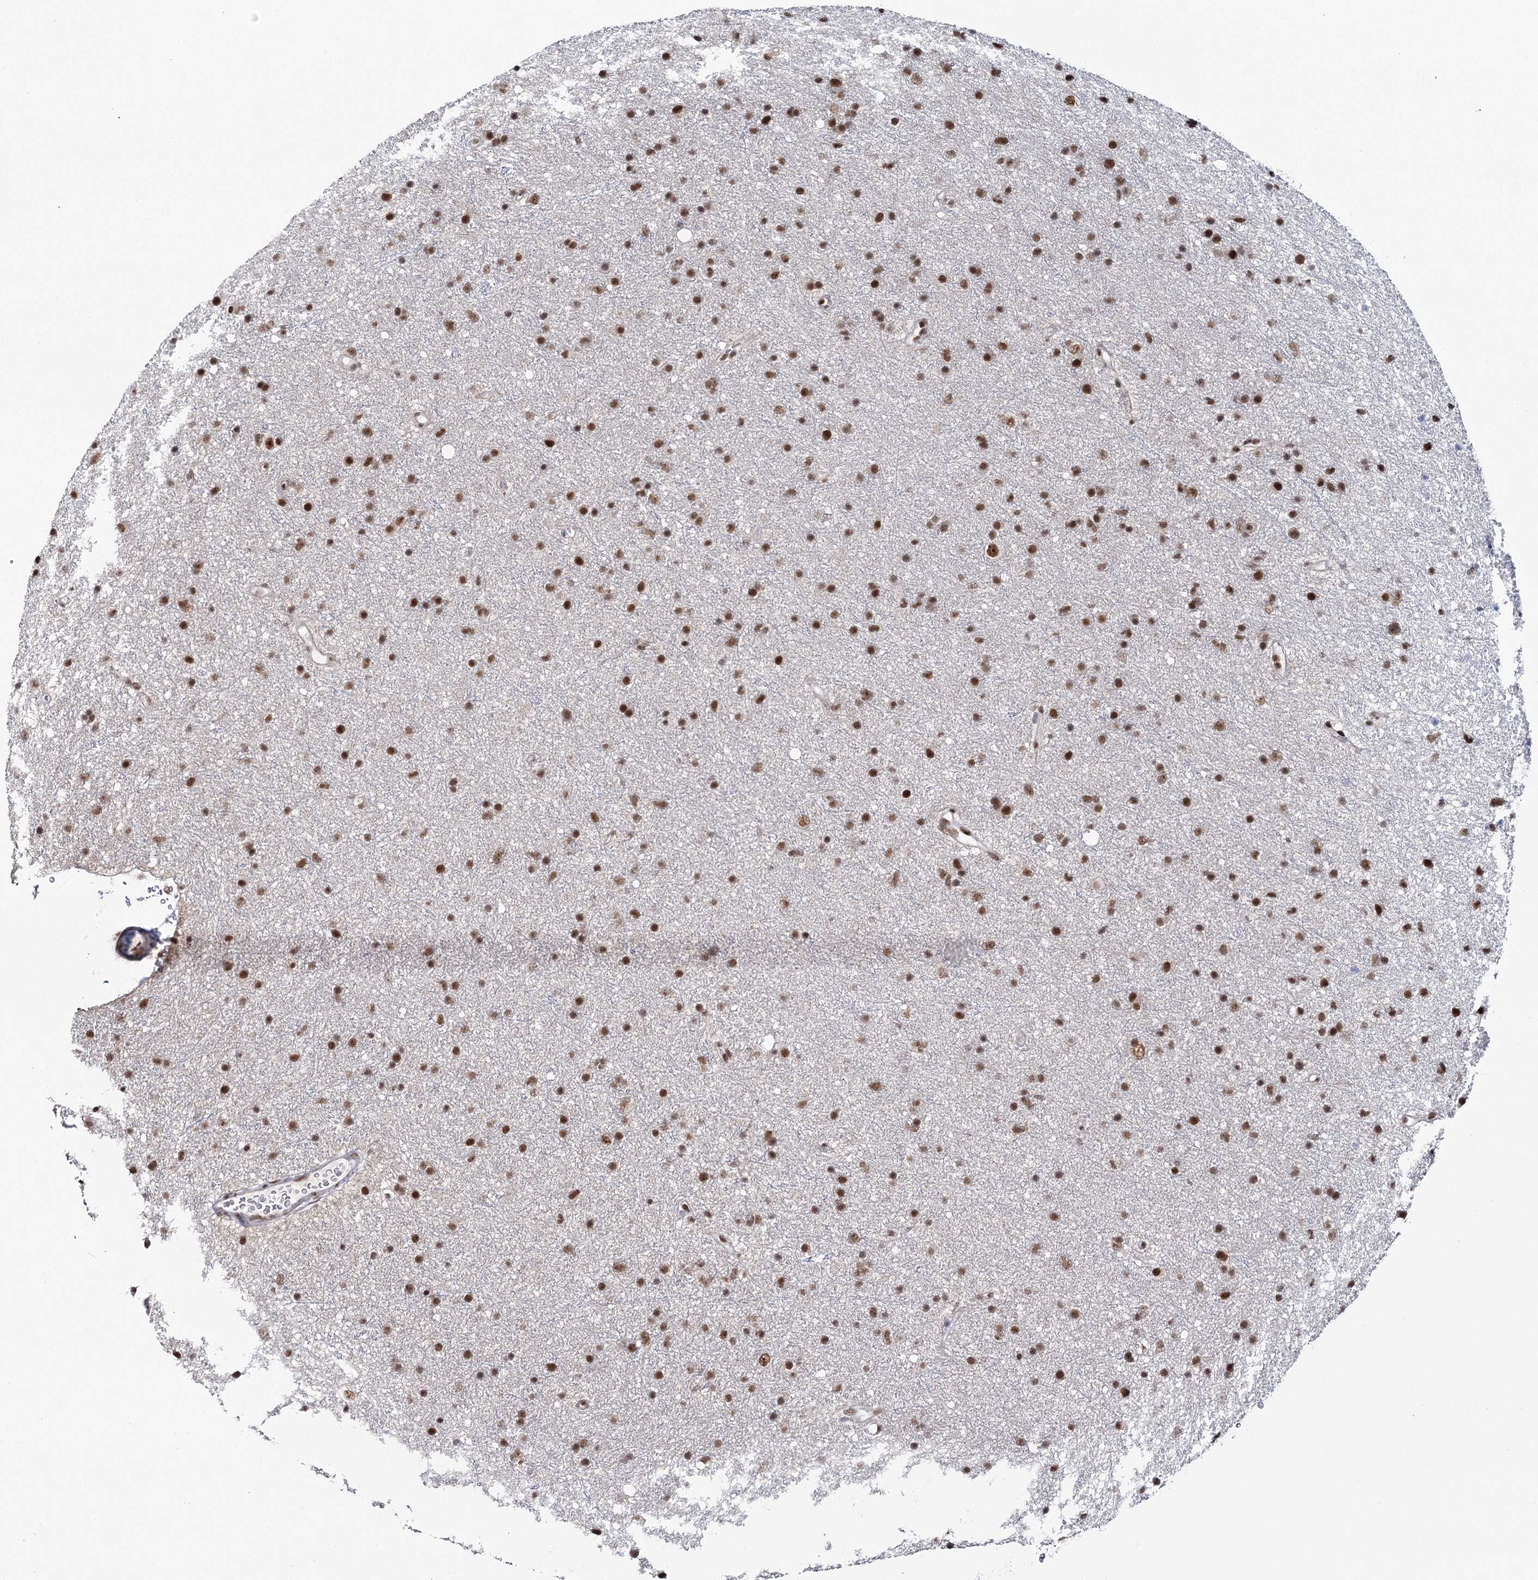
{"staining": {"intensity": "strong", "quantity": ">75%", "location": "nuclear"}, "tissue": "glioma", "cell_type": "Tumor cells", "image_type": "cancer", "snomed": [{"axis": "morphology", "description": "Glioma, malignant, Low grade"}, {"axis": "topography", "description": "Cerebral cortex"}], "caption": "An image of low-grade glioma (malignant) stained for a protein reveals strong nuclear brown staining in tumor cells.", "gene": "SCAF8", "patient": {"sex": "female", "age": 39}}